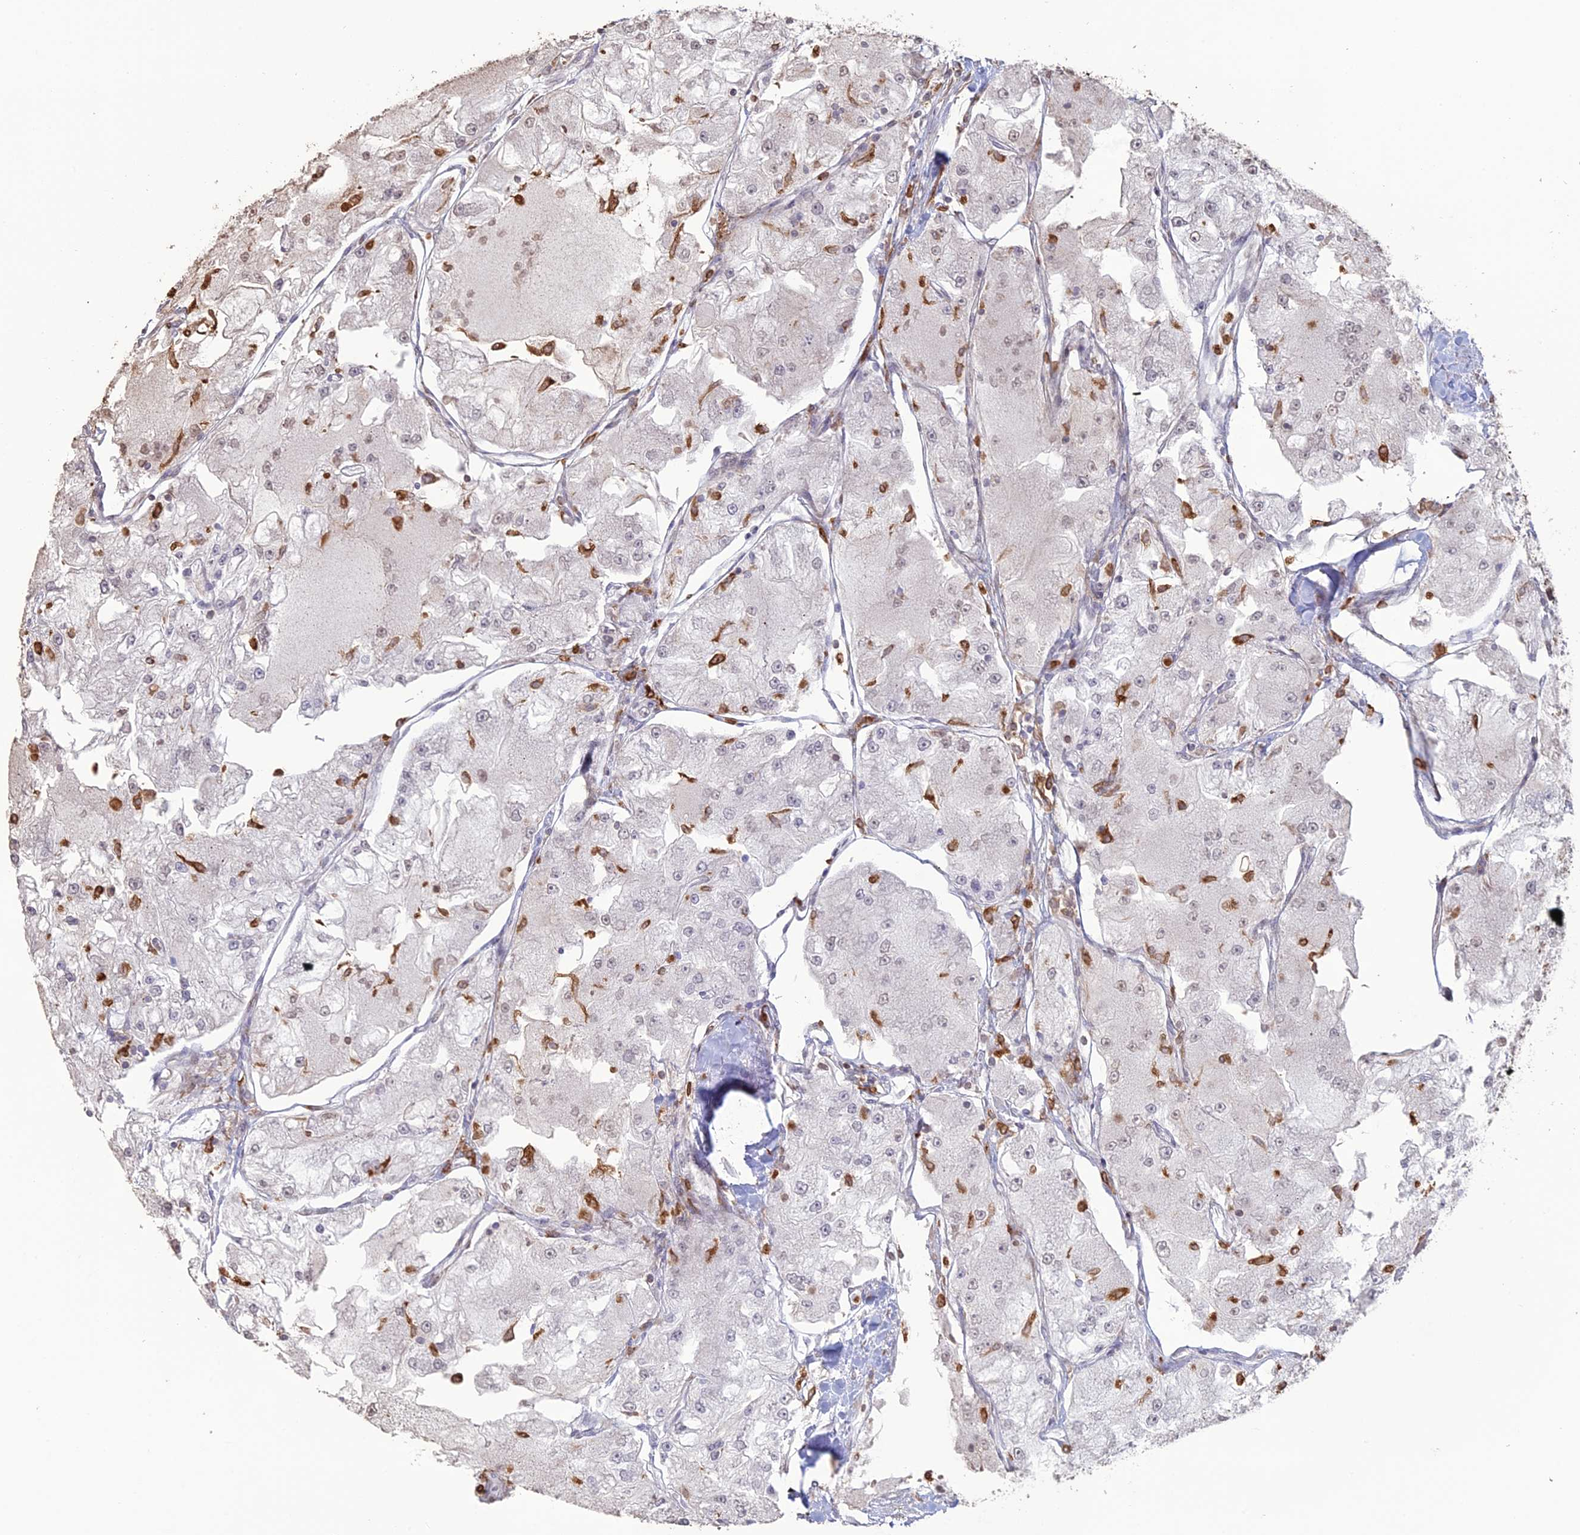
{"staining": {"intensity": "negative", "quantity": "none", "location": "none"}, "tissue": "renal cancer", "cell_type": "Tumor cells", "image_type": "cancer", "snomed": [{"axis": "morphology", "description": "Adenocarcinoma, NOS"}, {"axis": "topography", "description": "Kidney"}], "caption": "A high-resolution histopathology image shows immunohistochemistry staining of adenocarcinoma (renal), which demonstrates no significant expression in tumor cells. (Stains: DAB immunohistochemistry with hematoxylin counter stain, Microscopy: brightfield microscopy at high magnification).", "gene": "APOBR", "patient": {"sex": "female", "age": 72}}